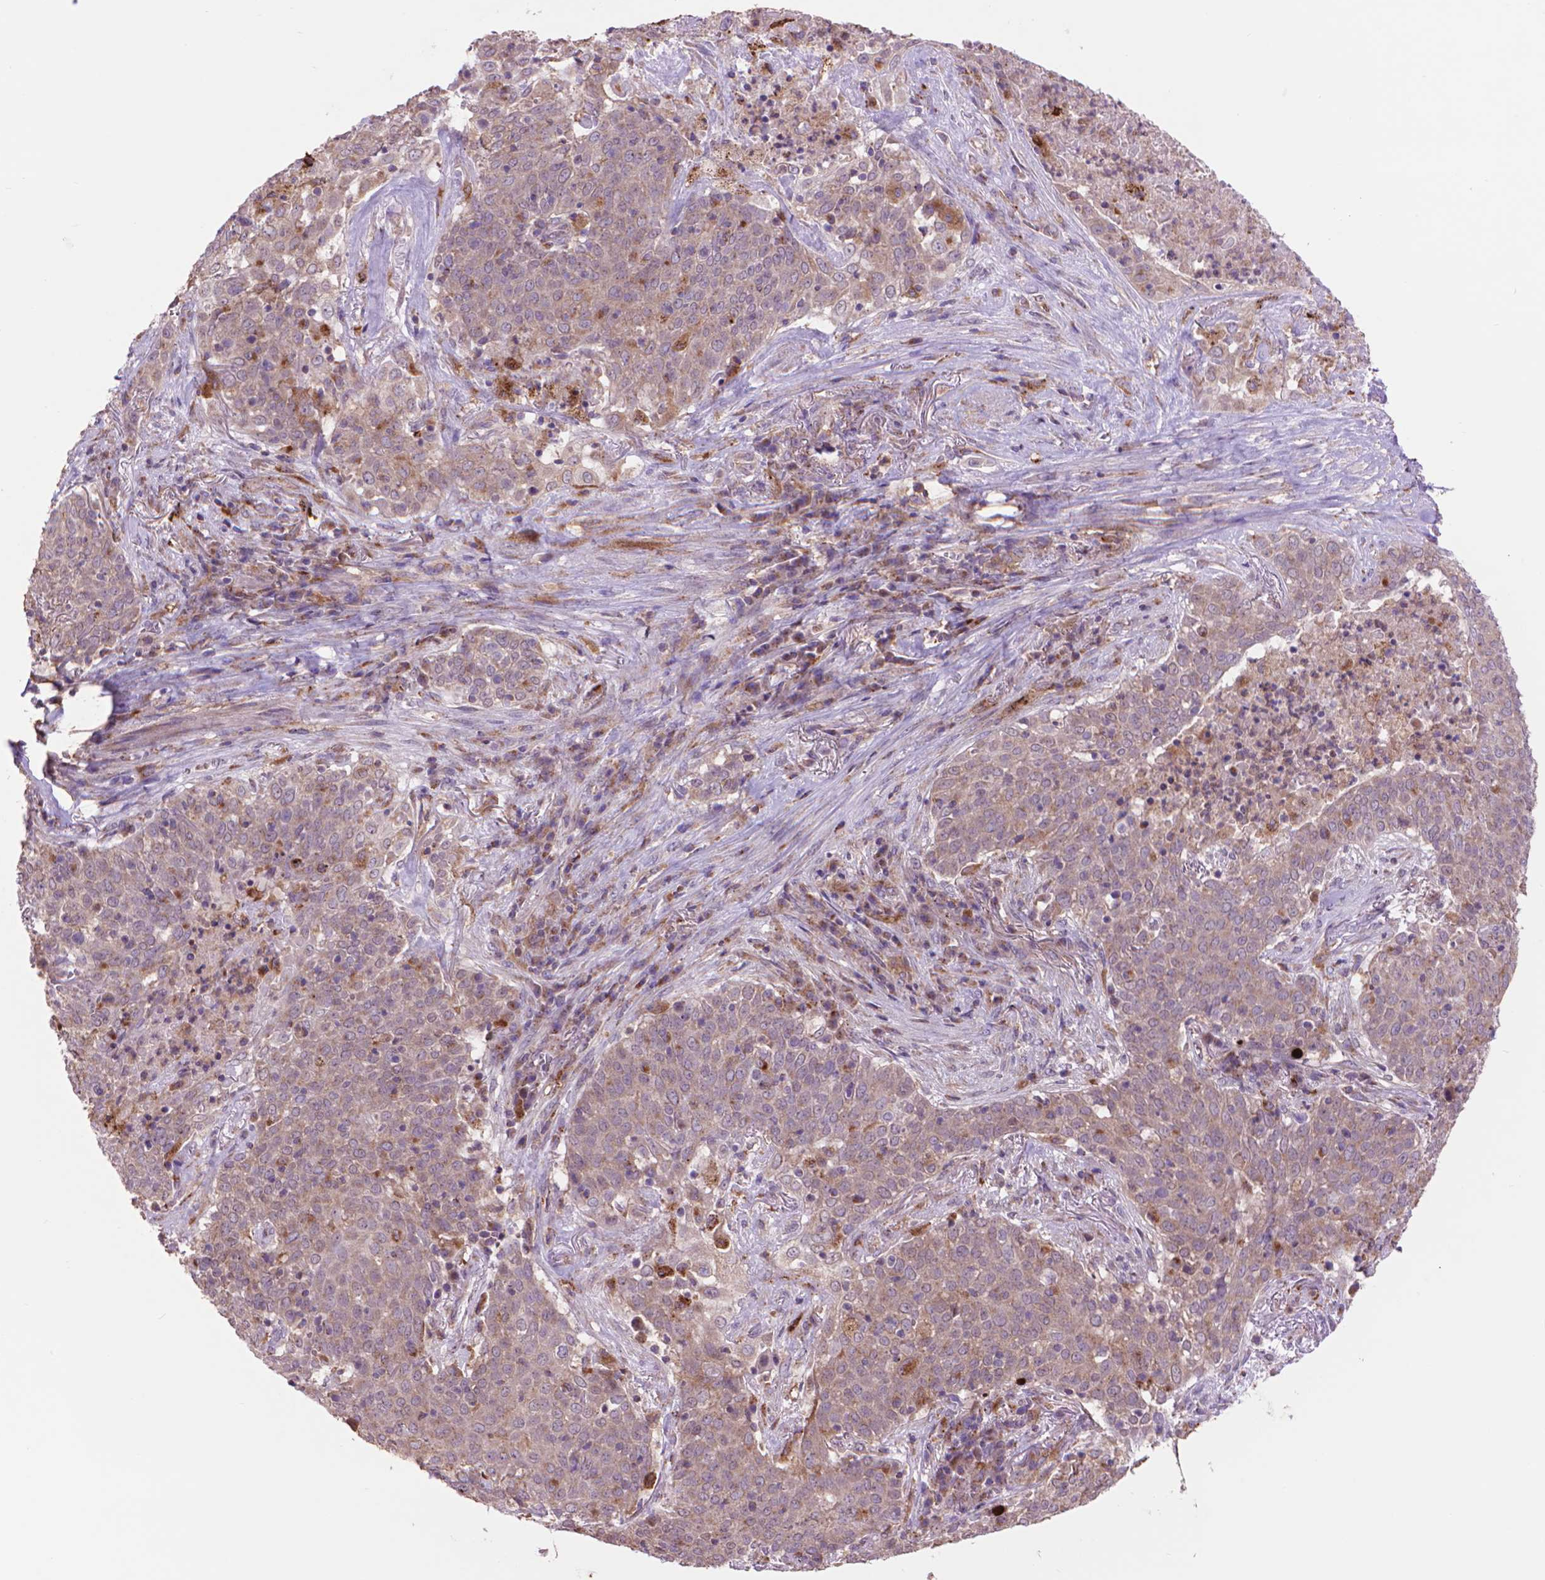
{"staining": {"intensity": "weak", "quantity": ">75%", "location": "cytoplasmic/membranous"}, "tissue": "lung cancer", "cell_type": "Tumor cells", "image_type": "cancer", "snomed": [{"axis": "morphology", "description": "Squamous cell carcinoma, NOS"}, {"axis": "topography", "description": "Lung"}], "caption": "Immunohistochemical staining of squamous cell carcinoma (lung) demonstrates low levels of weak cytoplasmic/membranous protein positivity in approximately >75% of tumor cells.", "gene": "GLB1", "patient": {"sex": "male", "age": 82}}